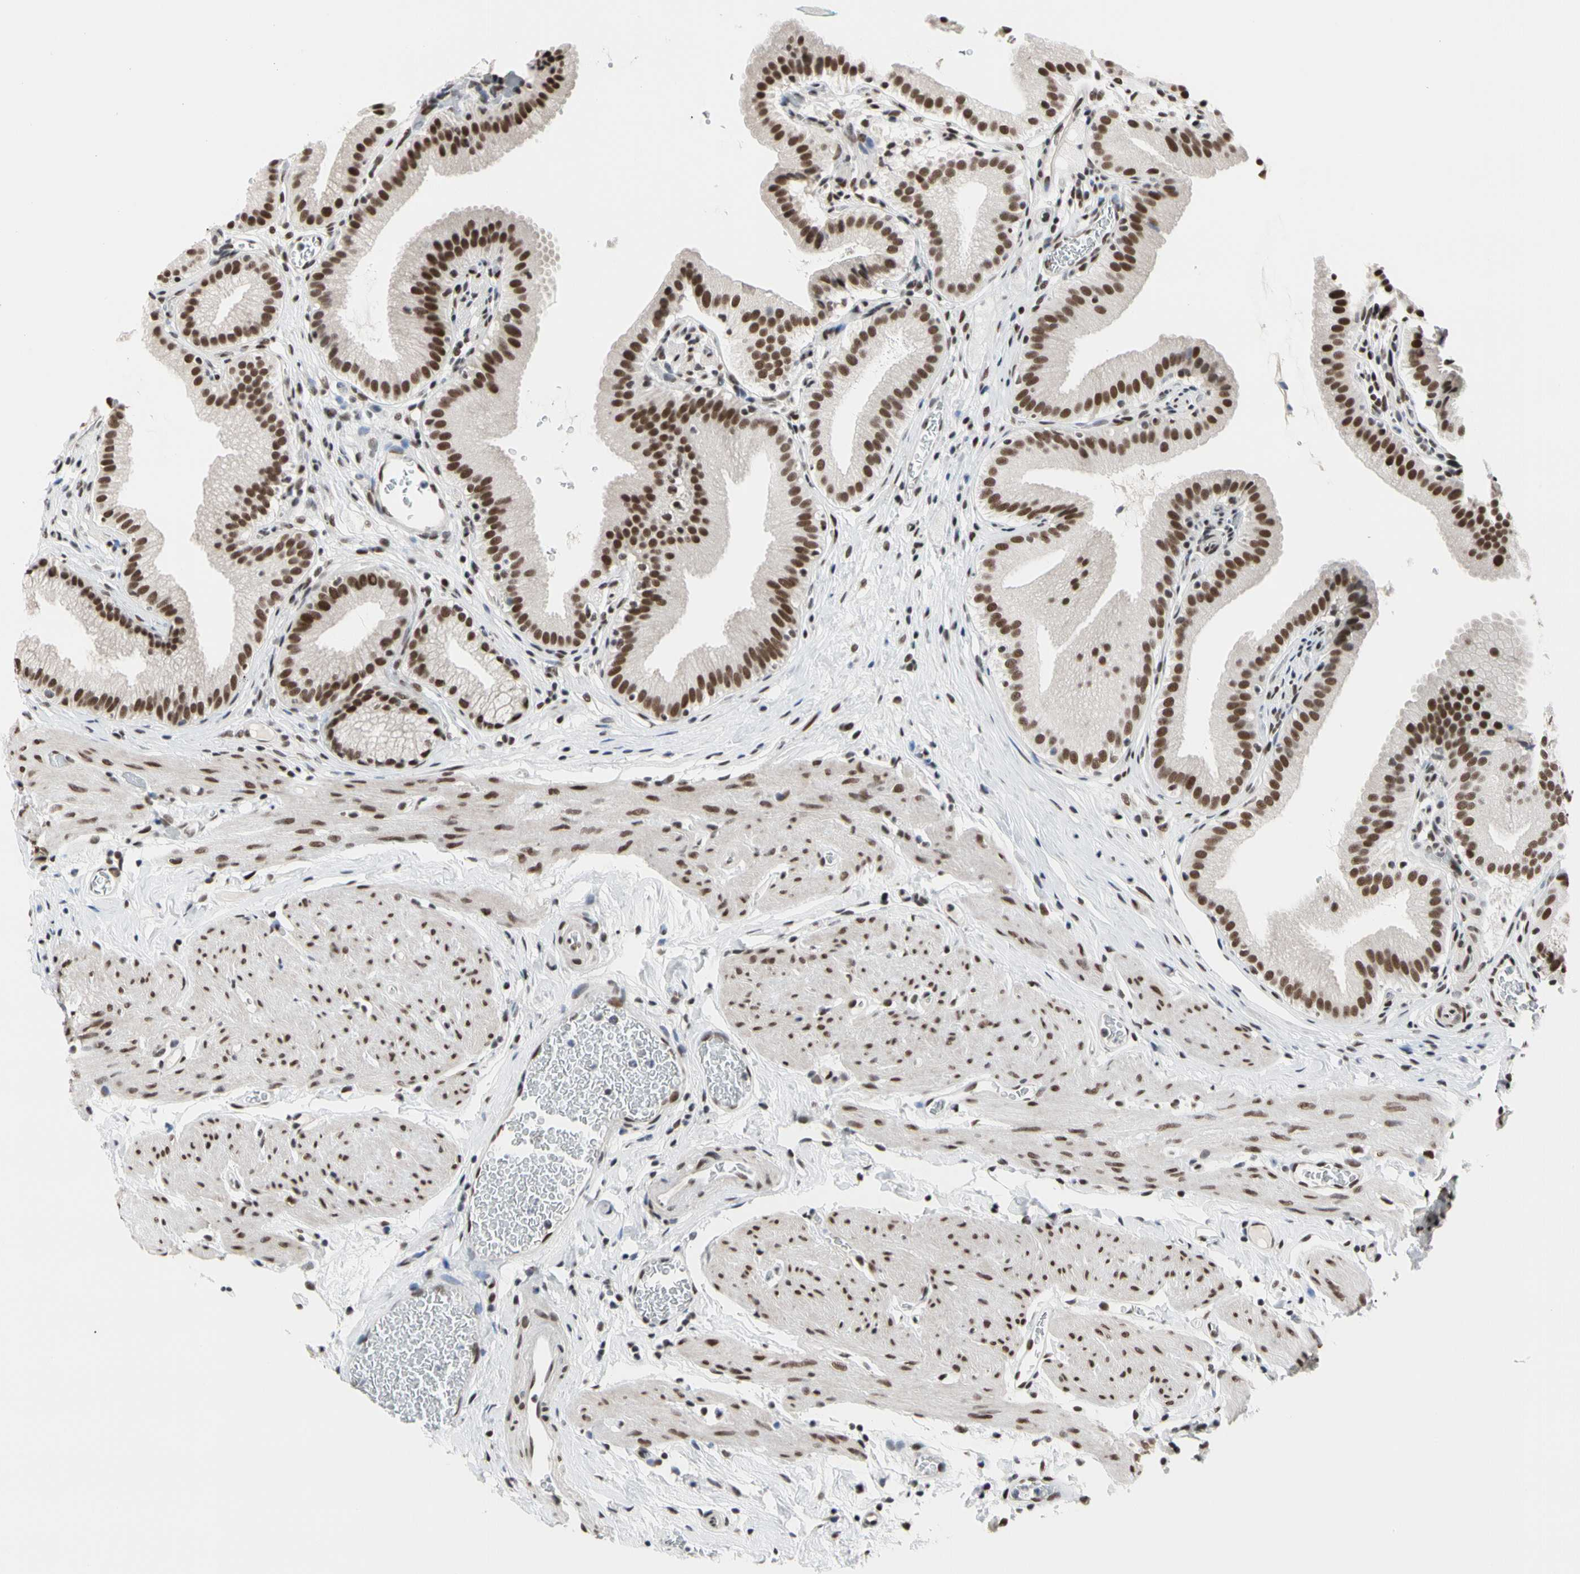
{"staining": {"intensity": "strong", "quantity": ">75%", "location": "nuclear"}, "tissue": "gallbladder", "cell_type": "Glandular cells", "image_type": "normal", "snomed": [{"axis": "morphology", "description": "Normal tissue, NOS"}, {"axis": "topography", "description": "Gallbladder"}], "caption": "Glandular cells show strong nuclear staining in approximately >75% of cells in benign gallbladder. Ihc stains the protein of interest in brown and the nuclei are stained blue.", "gene": "FAM98B", "patient": {"sex": "male", "age": 54}}